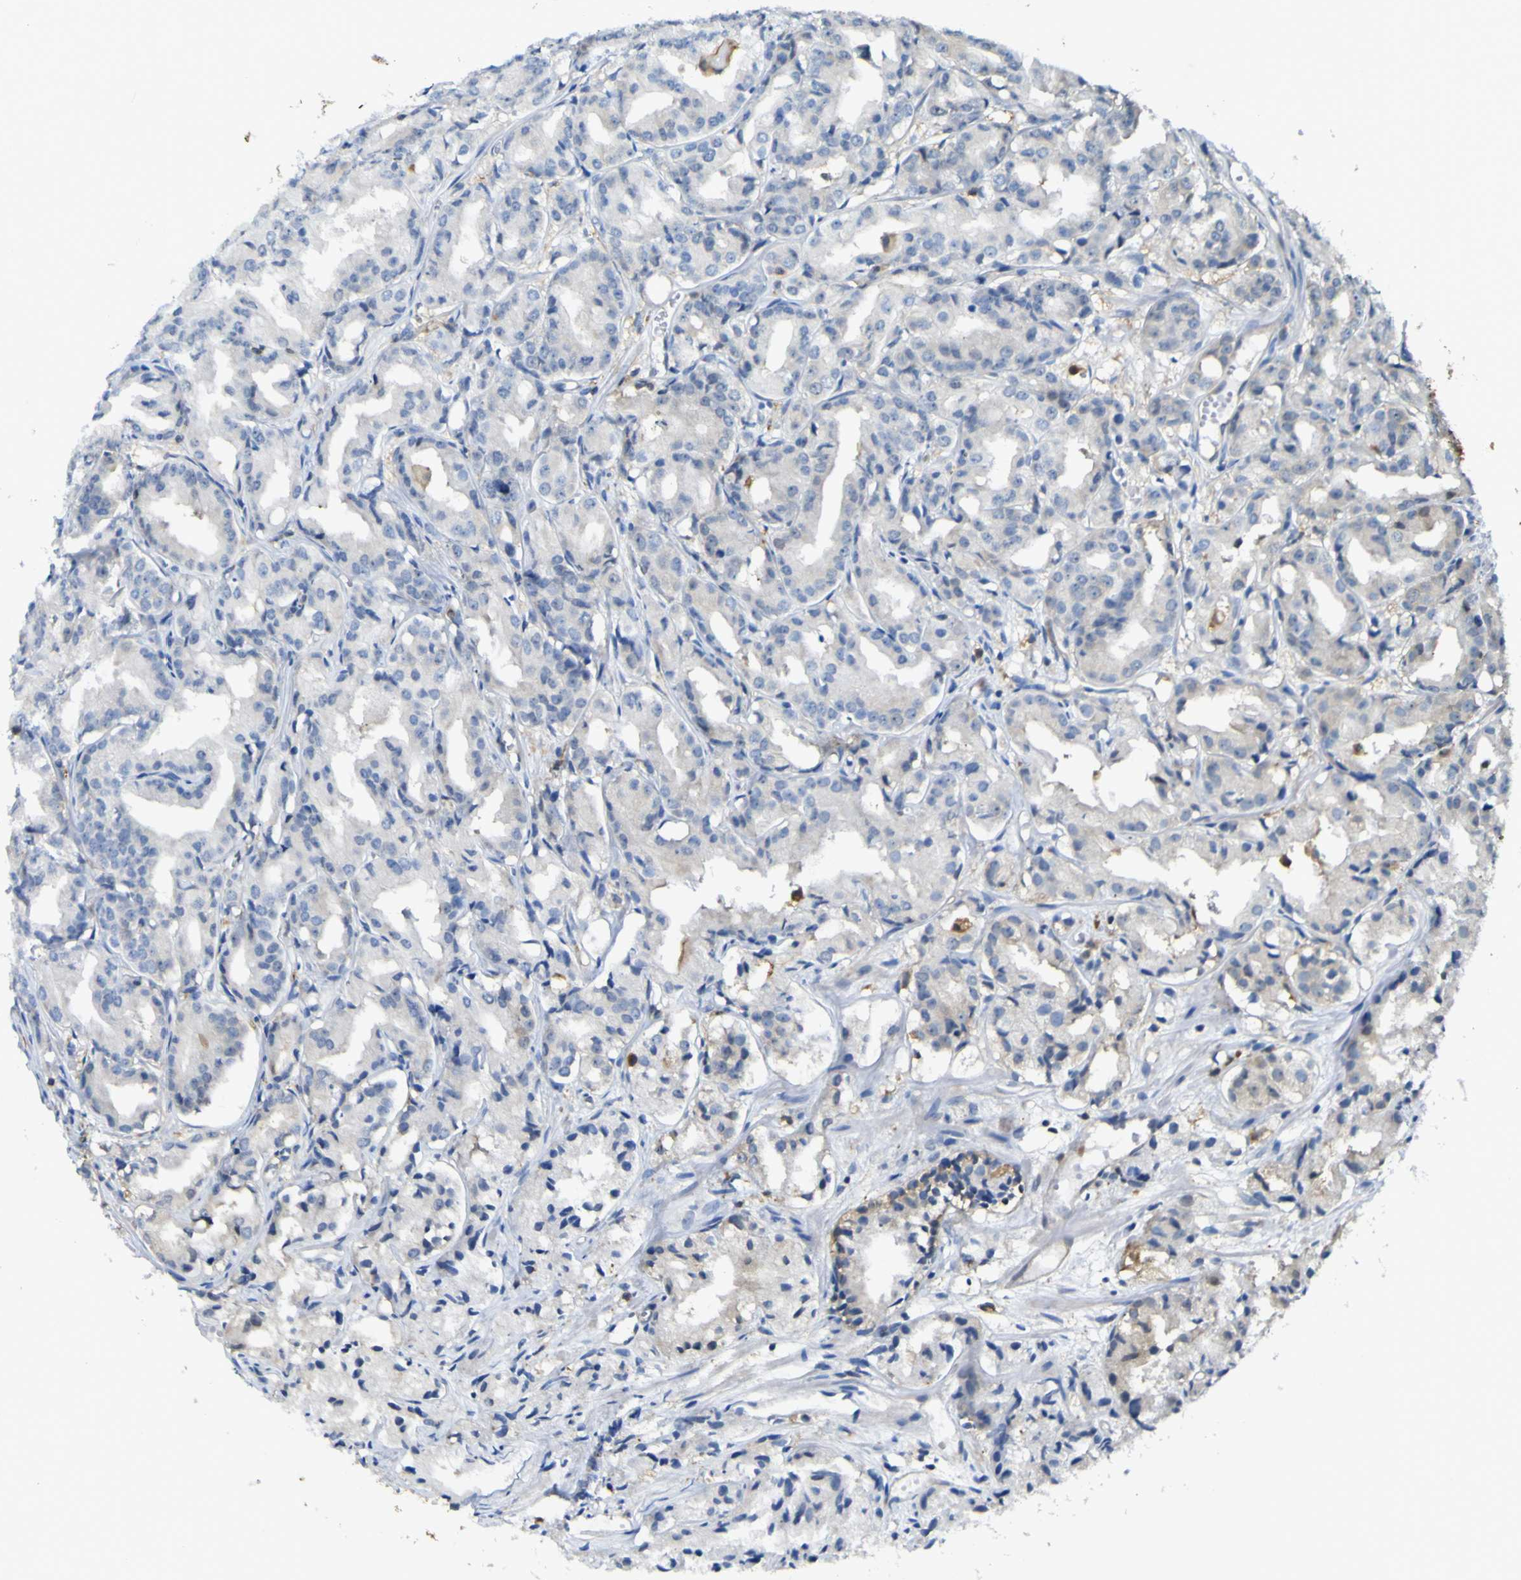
{"staining": {"intensity": "negative", "quantity": "none", "location": "none"}, "tissue": "prostate cancer", "cell_type": "Tumor cells", "image_type": "cancer", "snomed": [{"axis": "morphology", "description": "Adenocarcinoma, Low grade"}, {"axis": "topography", "description": "Prostate"}], "caption": "Tumor cells are negative for protein expression in human prostate adenocarcinoma (low-grade).", "gene": "ABHD3", "patient": {"sex": "male", "age": 72}}